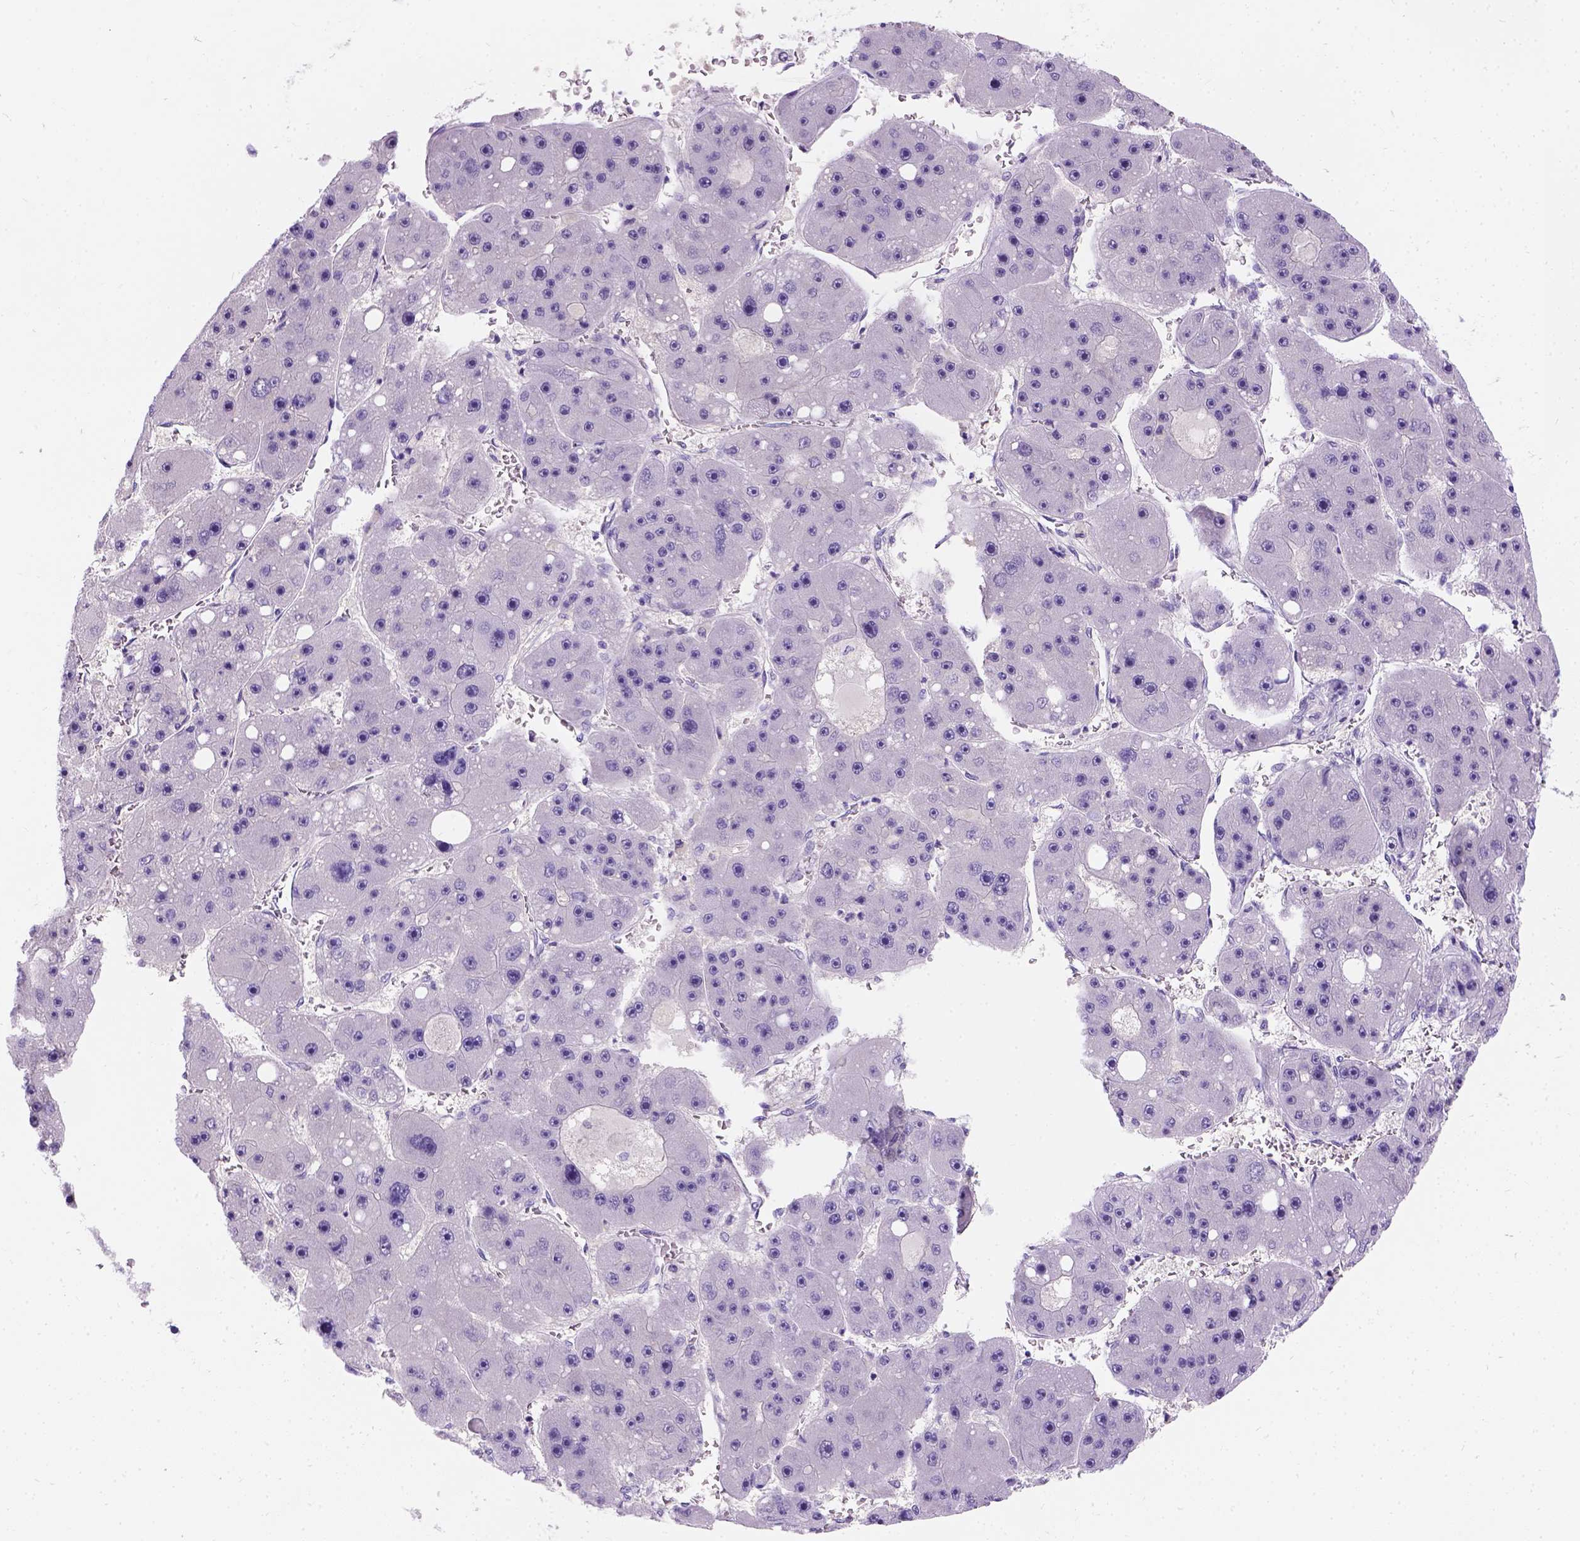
{"staining": {"intensity": "negative", "quantity": "none", "location": "none"}, "tissue": "liver cancer", "cell_type": "Tumor cells", "image_type": "cancer", "snomed": [{"axis": "morphology", "description": "Carcinoma, Hepatocellular, NOS"}, {"axis": "topography", "description": "Liver"}], "caption": "Tumor cells show no significant expression in hepatocellular carcinoma (liver).", "gene": "C20orf144", "patient": {"sex": "female", "age": 61}}